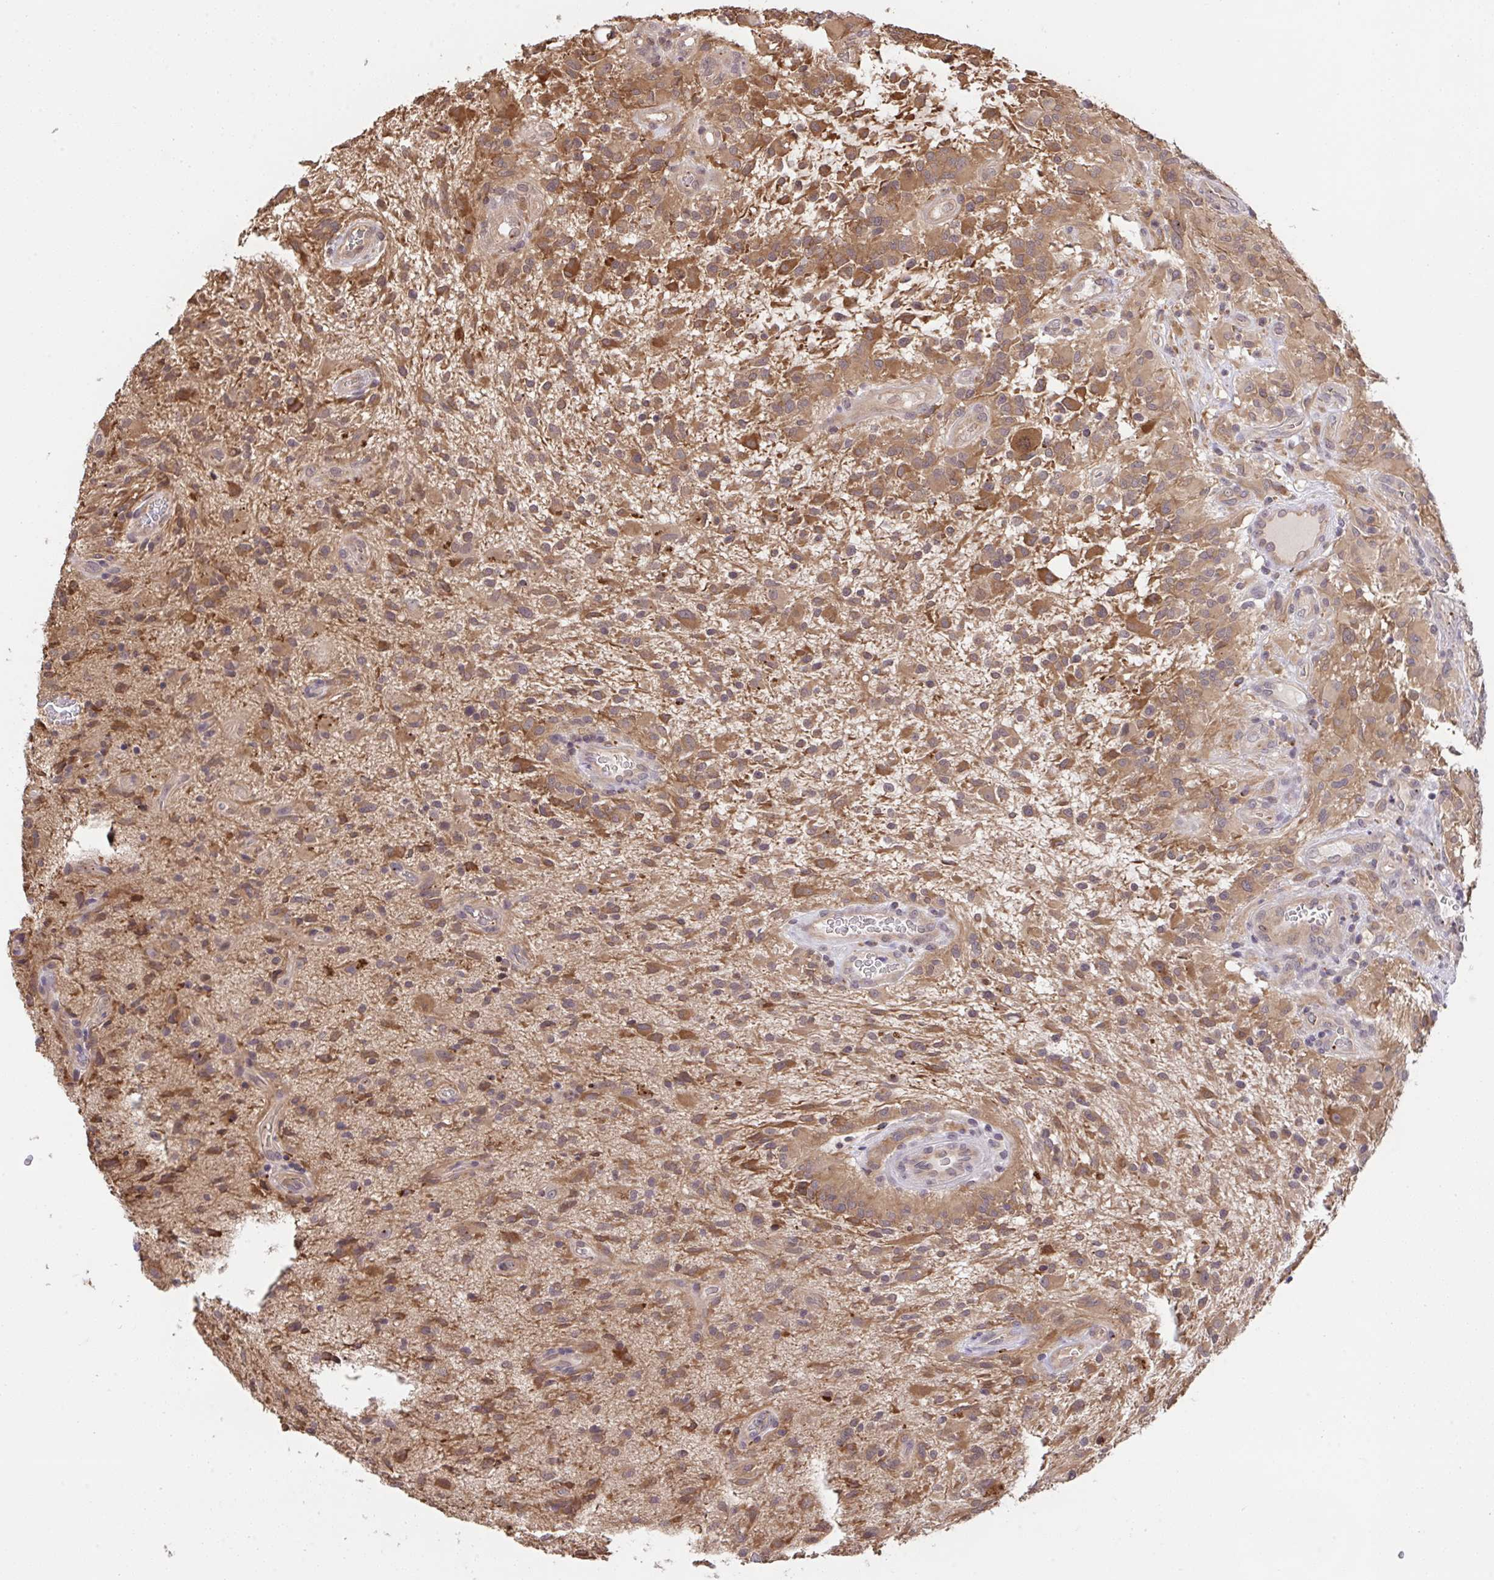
{"staining": {"intensity": "moderate", "quantity": ">75%", "location": "cytoplasmic/membranous"}, "tissue": "glioma", "cell_type": "Tumor cells", "image_type": "cancer", "snomed": [{"axis": "morphology", "description": "Glioma, malignant, High grade"}, {"axis": "topography", "description": "Brain"}], "caption": "Protein analysis of malignant glioma (high-grade) tissue exhibits moderate cytoplasmic/membranous expression in about >75% of tumor cells.", "gene": "C12orf57", "patient": {"sex": "male", "age": 71}}